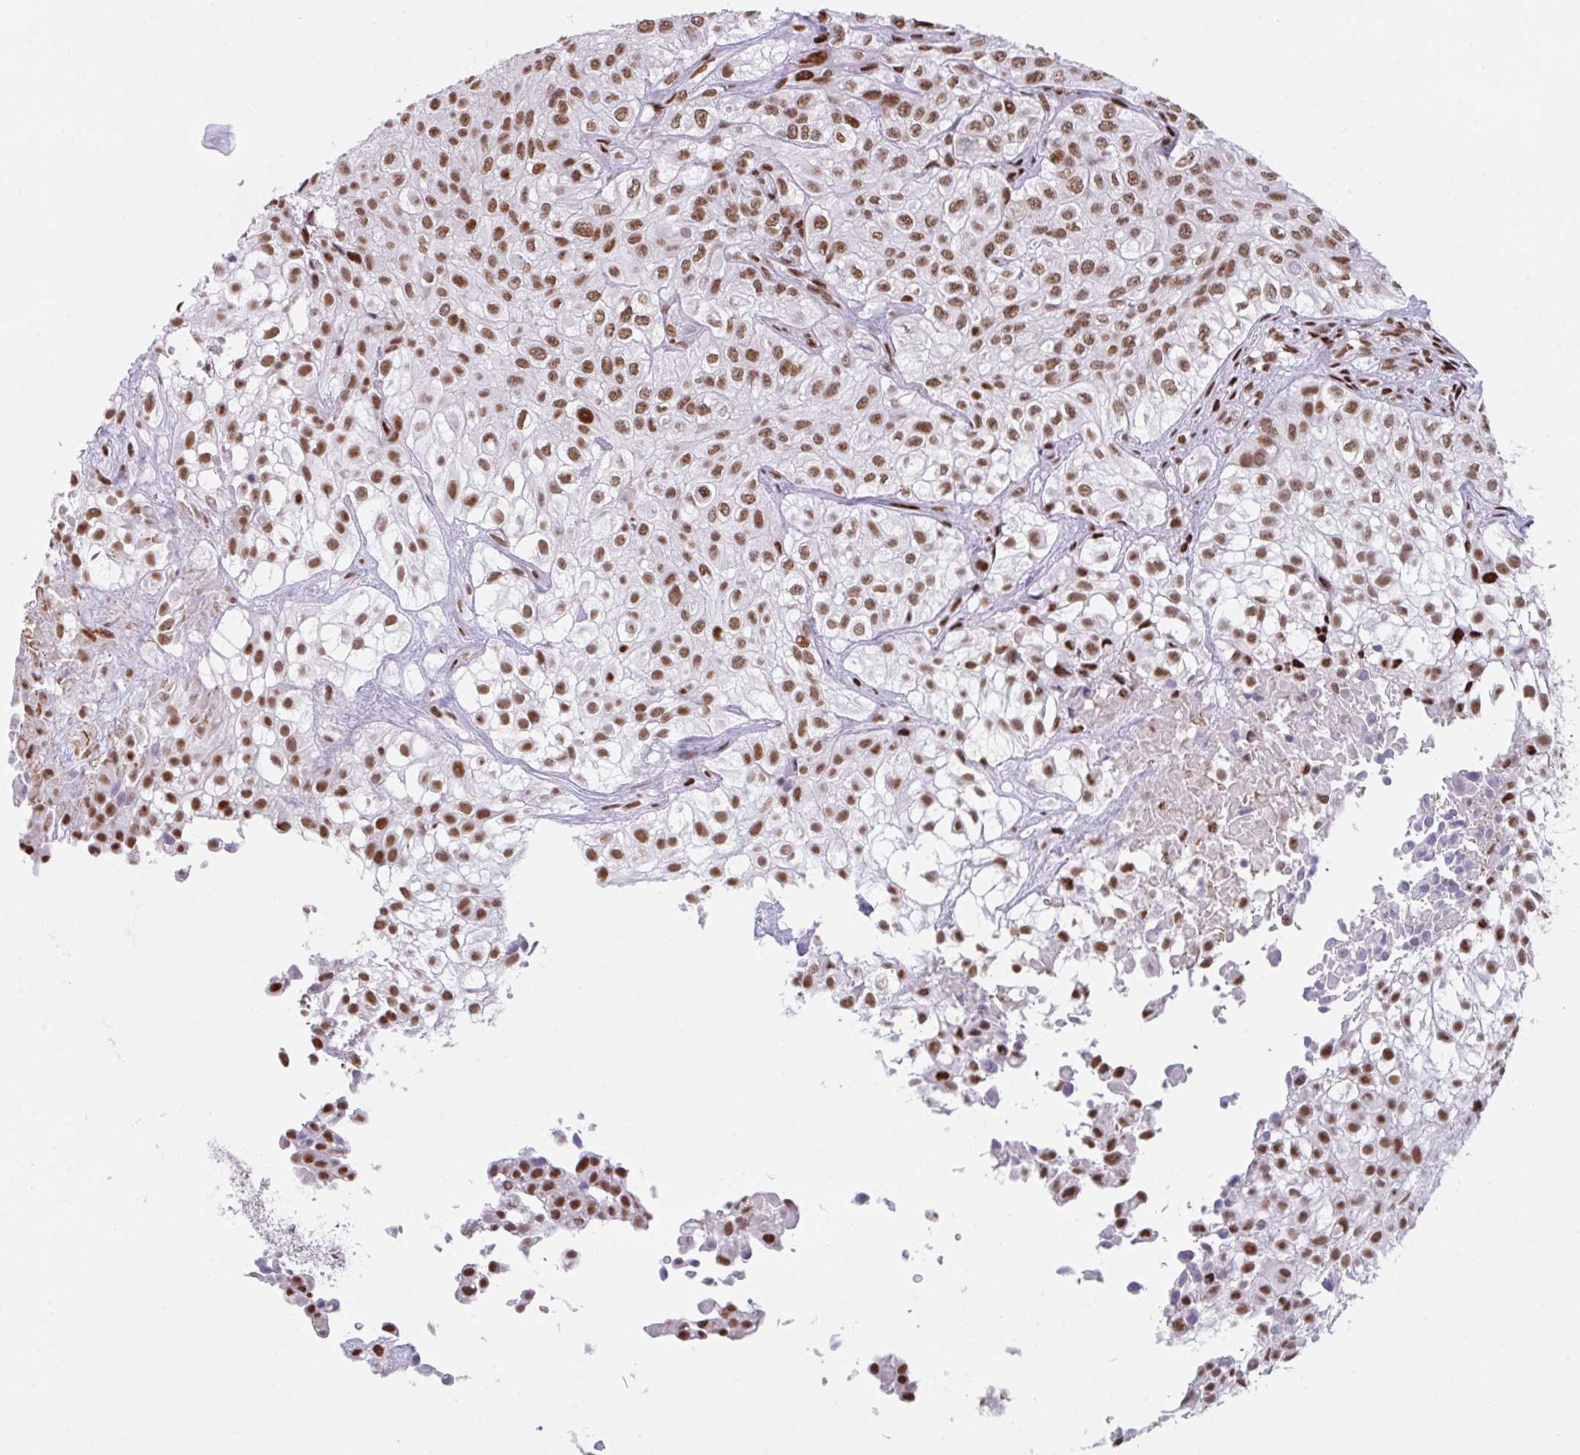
{"staining": {"intensity": "moderate", "quantity": ">75%", "location": "nuclear"}, "tissue": "urothelial cancer", "cell_type": "Tumor cells", "image_type": "cancer", "snomed": [{"axis": "morphology", "description": "Urothelial carcinoma, High grade"}, {"axis": "topography", "description": "Urinary bladder"}], "caption": "Urothelial cancer stained with a brown dye exhibits moderate nuclear positive expression in about >75% of tumor cells.", "gene": "CLP1", "patient": {"sex": "male", "age": 56}}